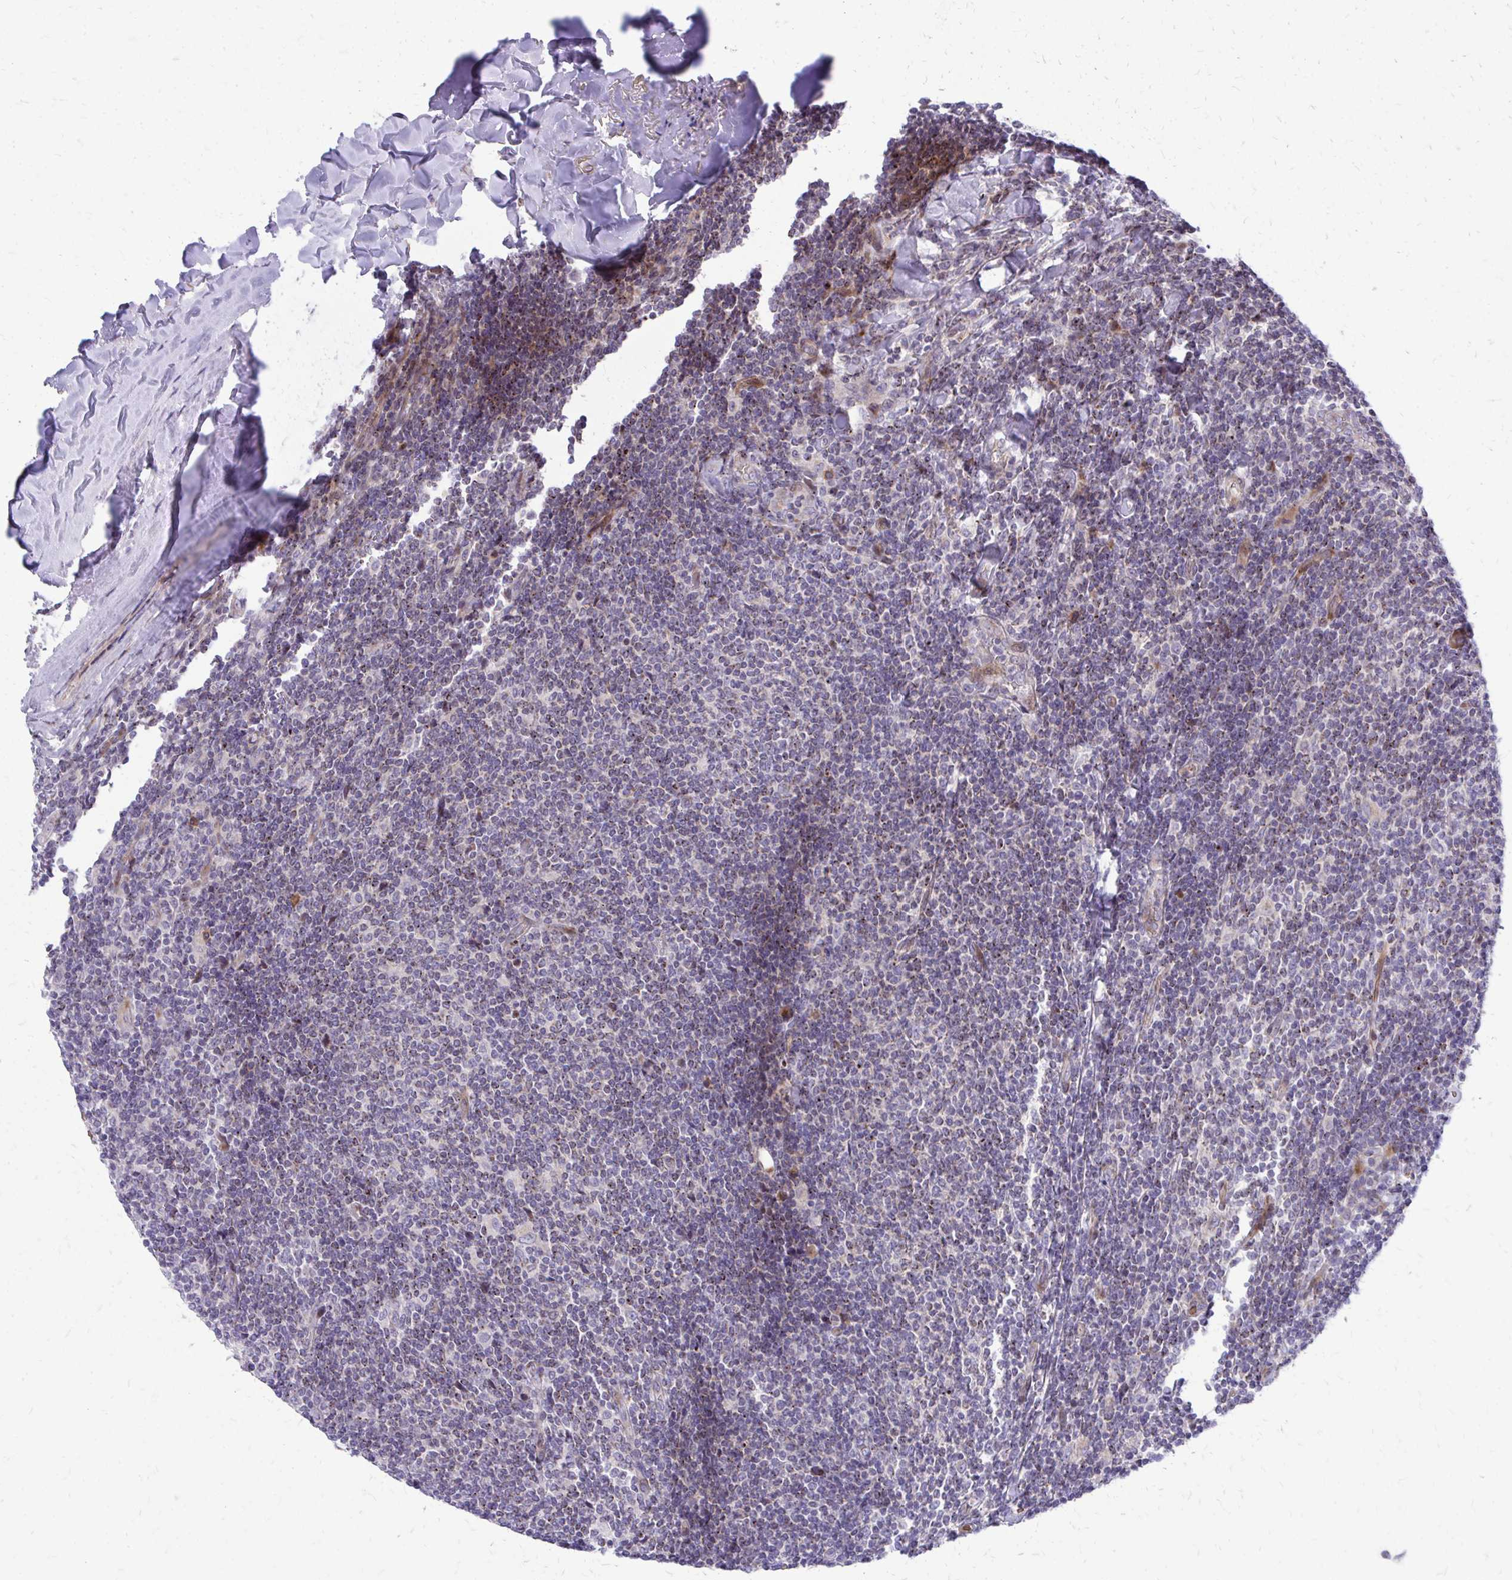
{"staining": {"intensity": "moderate", "quantity": "<25%", "location": "cytoplasmic/membranous"}, "tissue": "lymphoma", "cell_type": "Tumor cells", "image_type": "cancer", "snomed": [{"axis": "morphology", "description": "Malignant lymphoma, non-Hodgkin's type, Low grade"}, {"axis": "topography", "description": "Lymph node"}], "caption": "A low amount of moderate cytoplasmic/membranous expression is identified in approximately <25% of tumor cells in lymphoma tissue. The staining is performed using DAB brown chromogen to label protein expression. The nuclei are counter-stained blue using hematoxylin.", "gene": "FUNDC2", "patient": {"sex": "male", "age": 52}}